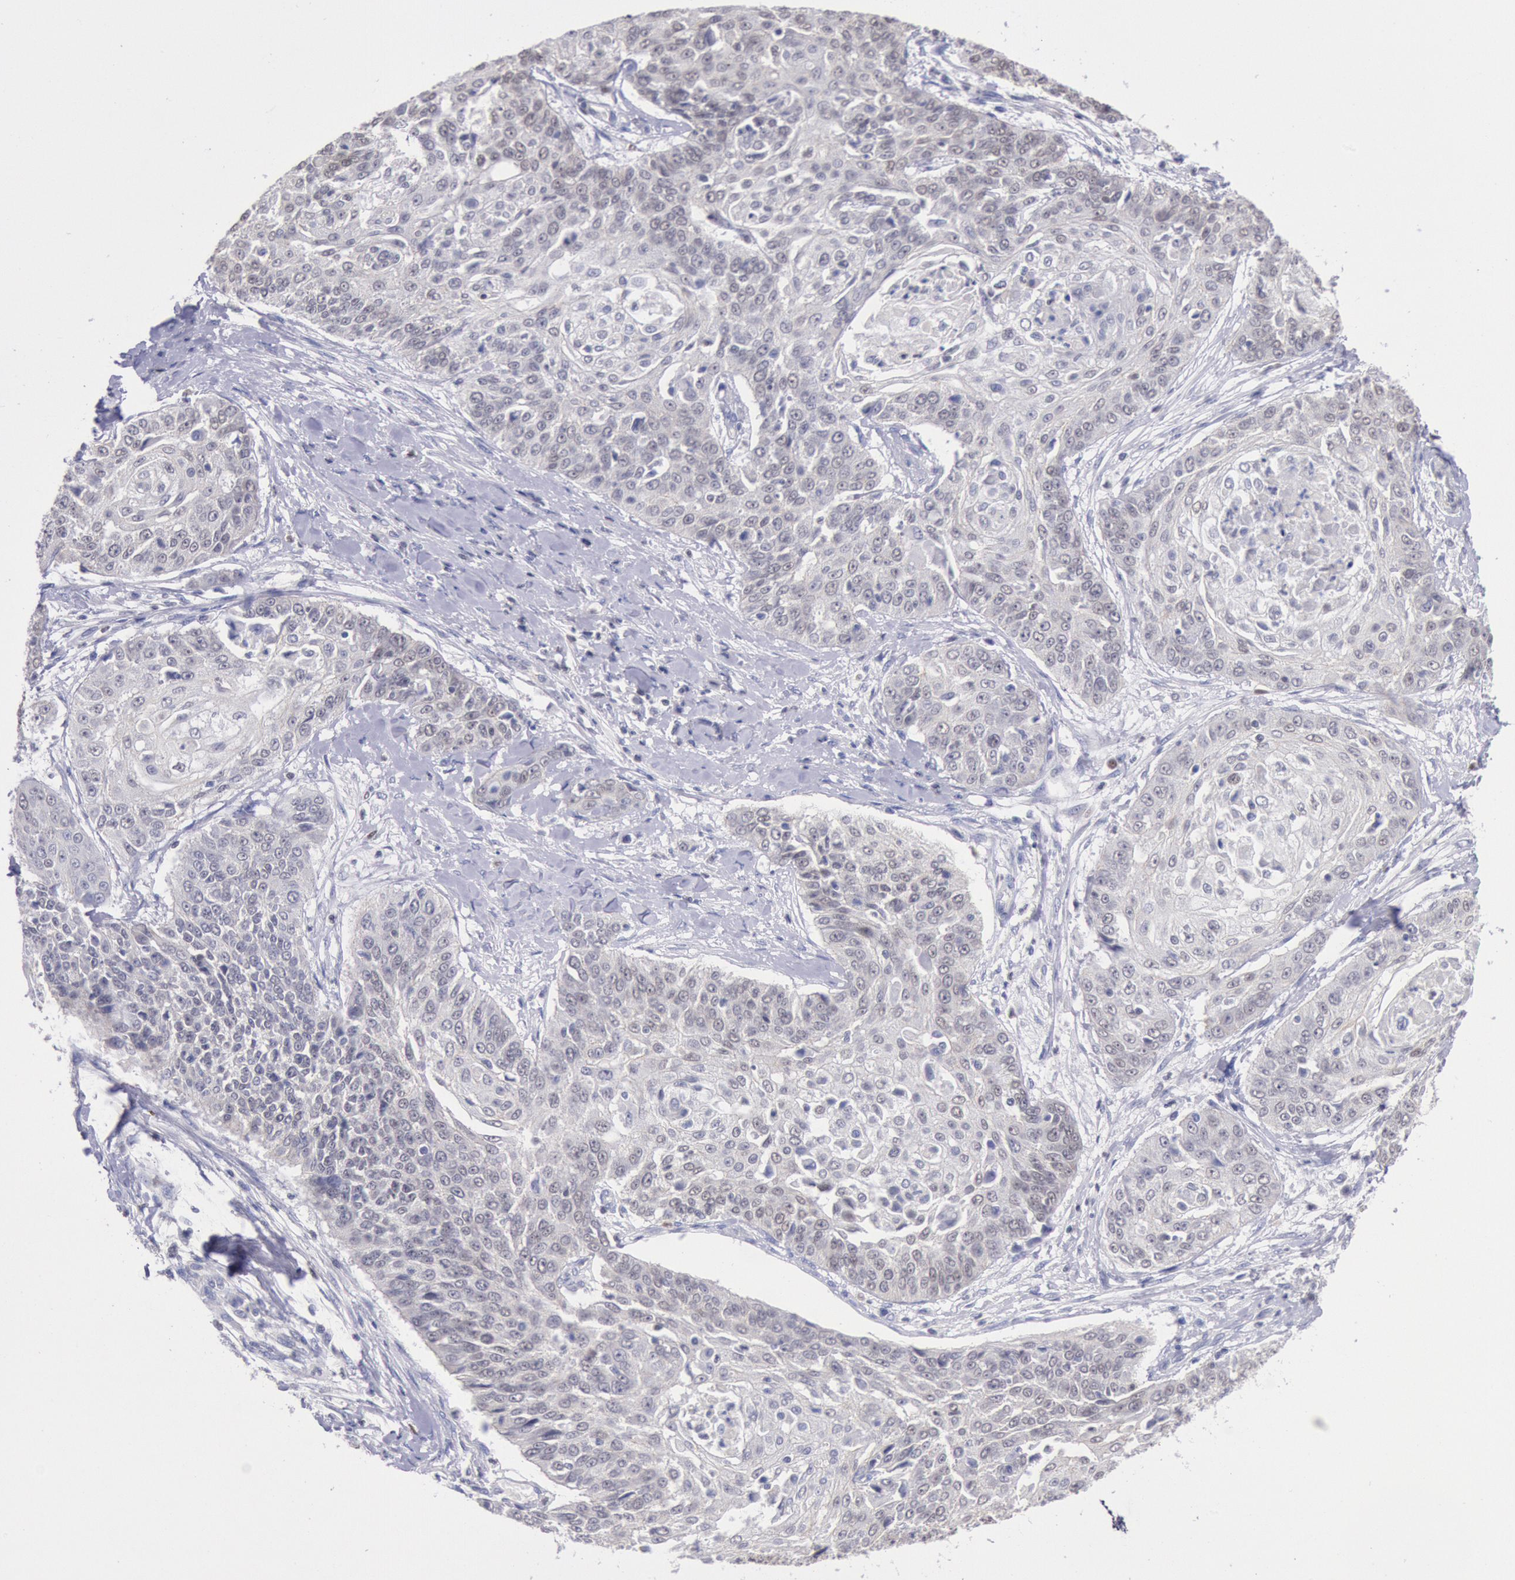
{"staining": {"intensity": "negative", "quantity": "none", "location": "none"}, "tissue": "cervical cancer", "cell_type": "Tumor cells", "image_type": "cancer", "snomed": [{"axis": "morphology", "description": "Squamous cell carcinoma, NOS"}, {"axis": "topography", "description": "Cervix"}], "caption": "A high-resolution photomicrograph shows immunohistochemistry staining of squamous cell carcinoma (cervical), which exhibits no significant positivity in tumor cells.", "gene": "RPS6KA5", "patient": {"sex": "female", "age": 64}}